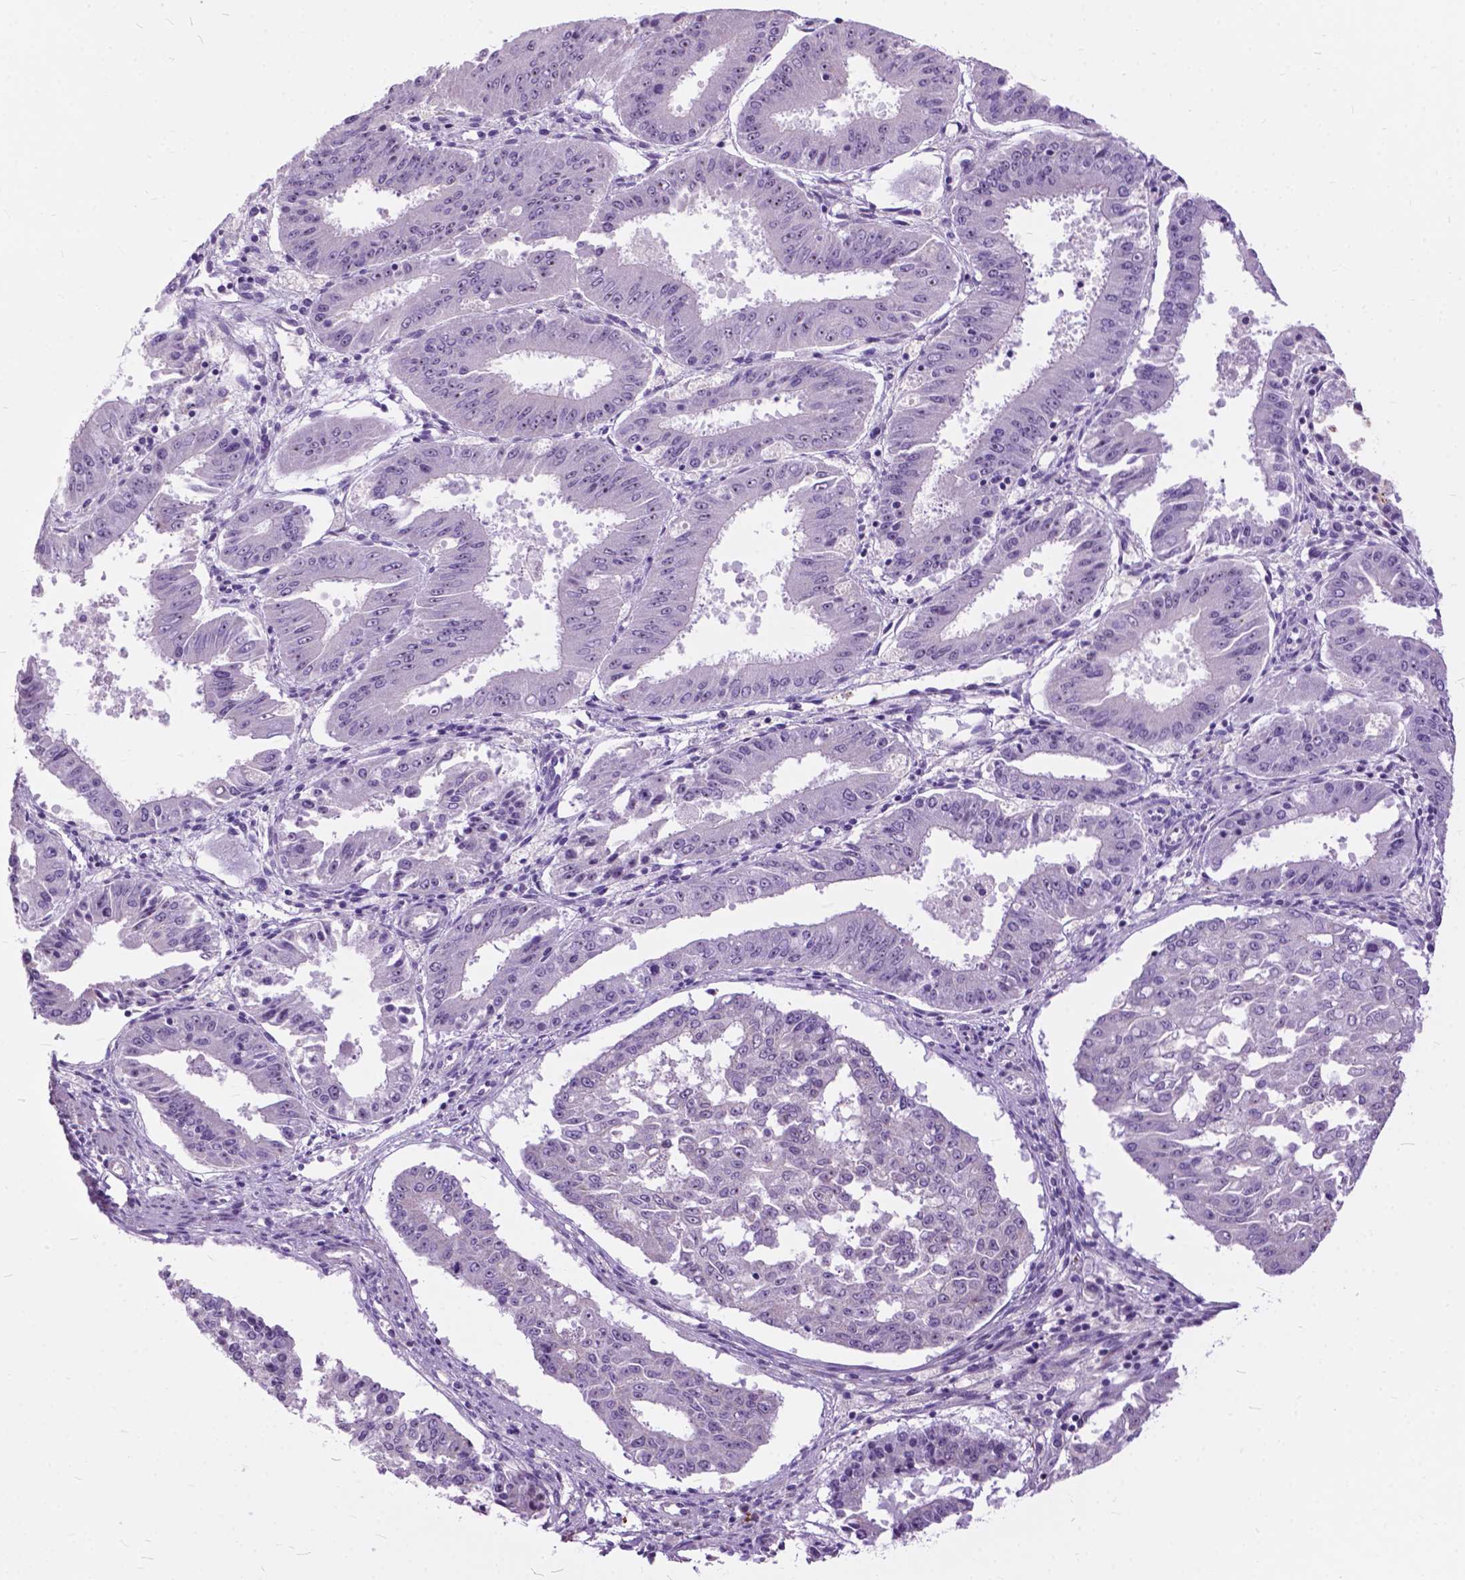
{"staining": {"intensity": "negative", "quantity": "none", "location": "none"}, "tissue": "ovarian cancer", "cell_type": "Tumor cells", "image_type": "cancer", "snomed": [{"axis": "morphology", "description": "Carcinoma, endometroid"}, {"axis": "topography", "description": "Ovary"}], "caption": "A high-resolution image shows immunohistochemistry (IHC) staining of ovarian cancer, which demonstrates no significant positivity in tumor cells.", "gene": "PRR35", "patient": {"sex": "female", "age": 42}}